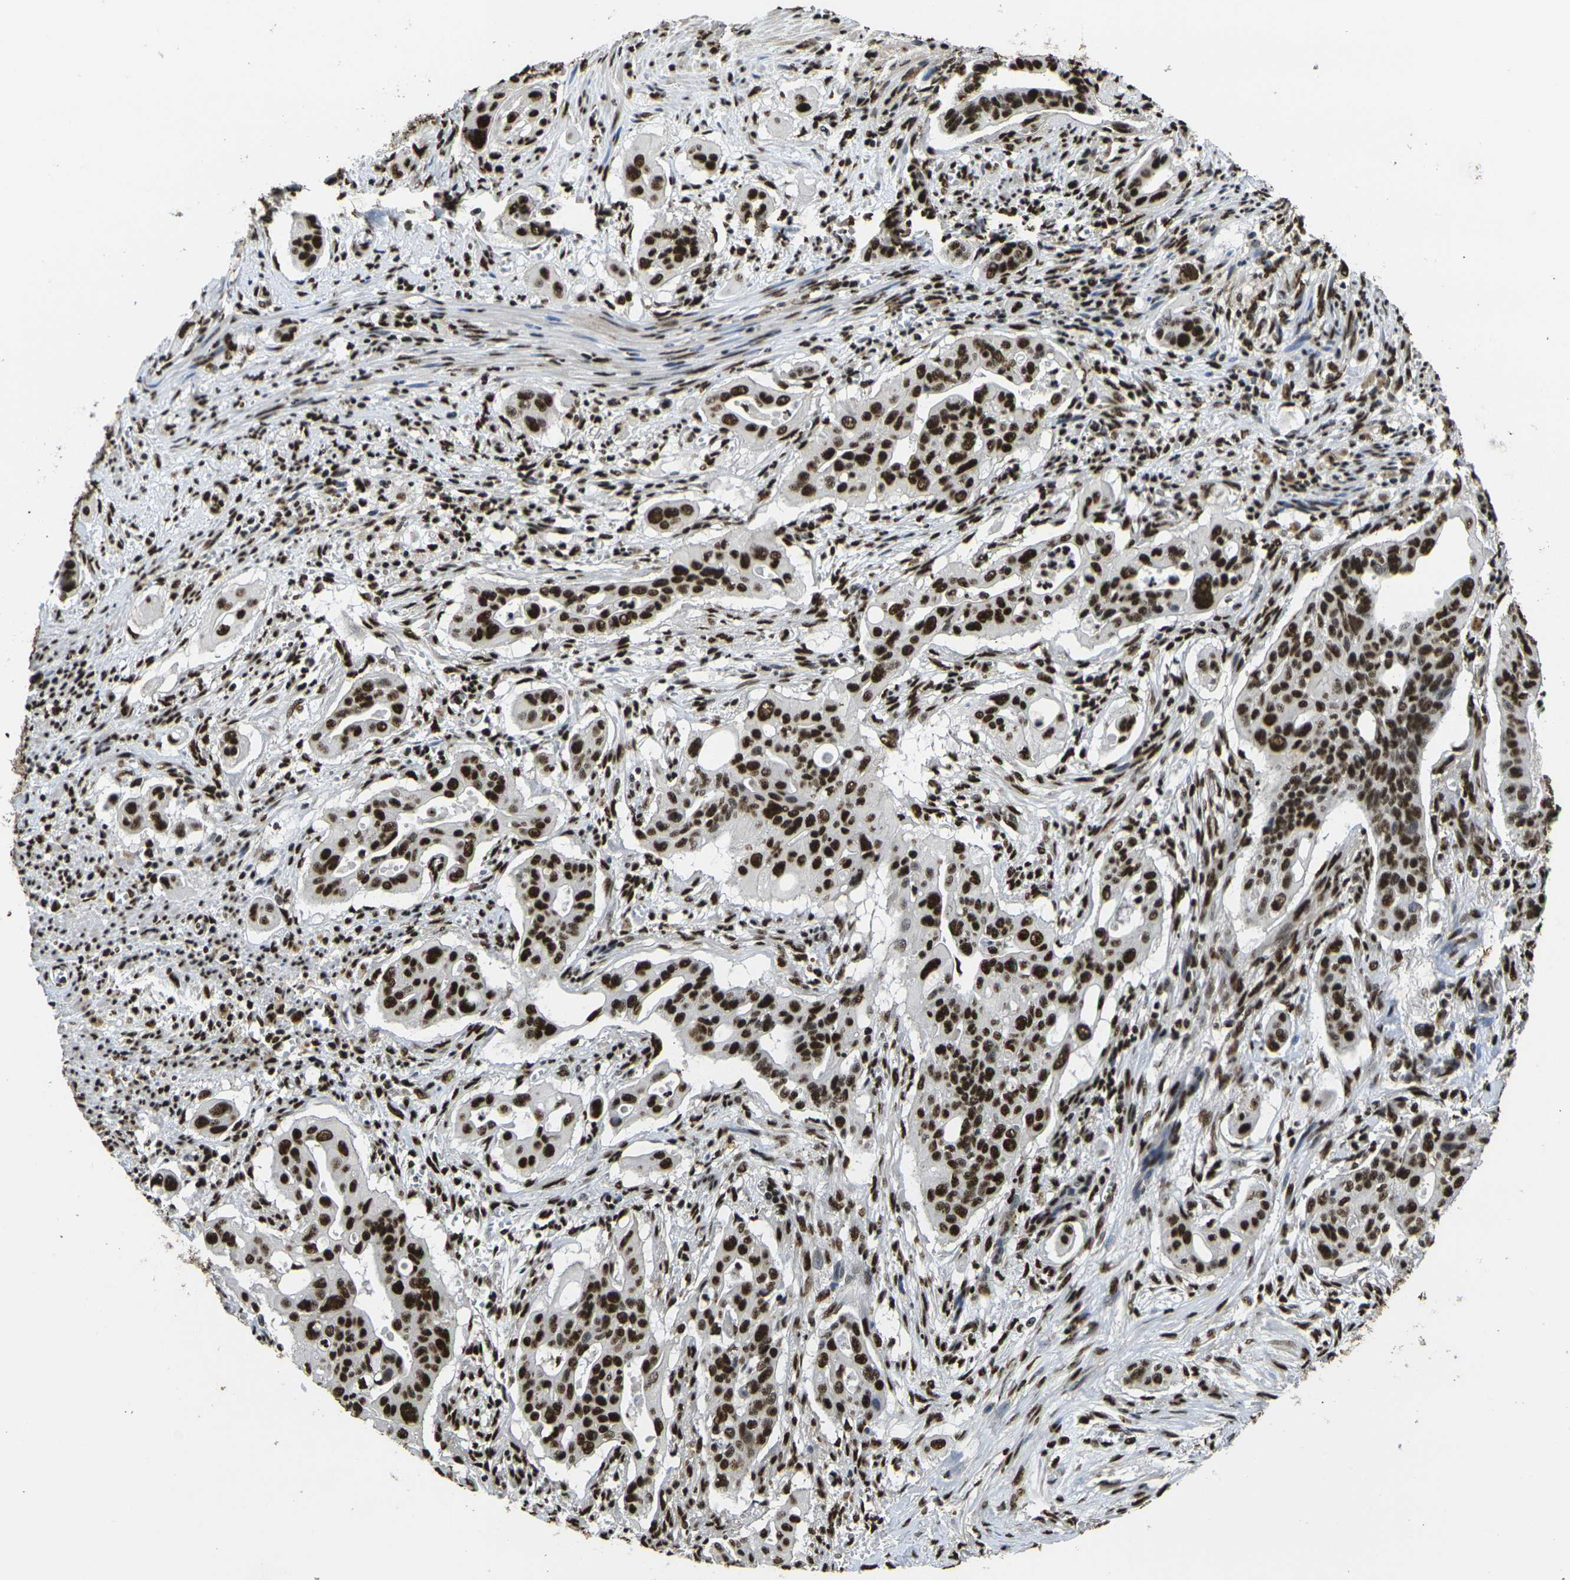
{"staining": {"intensity": "strong", "quantity": ">75%", "location": "nuclear"}, "tissue": "pancreatic cancer", "cell_type": "Tumor cells", "image_type": "cancer", "snomed": [{"axis": "morphology", "description": "Adenocarcinoma, NOS"}, {"axis": "topography", "description": "Pancreas"}], "caption": "Adenocarcinoma (pancreatic) stained with DAB IHC demonstrates high levels of strong nuclear expression in approximately >75% of tumor cells. (DAB = brown stain, brightfield microscopy at high magnification).", "gene": "SMARCC1", "patient": {"sex": "male", "age": 77}}